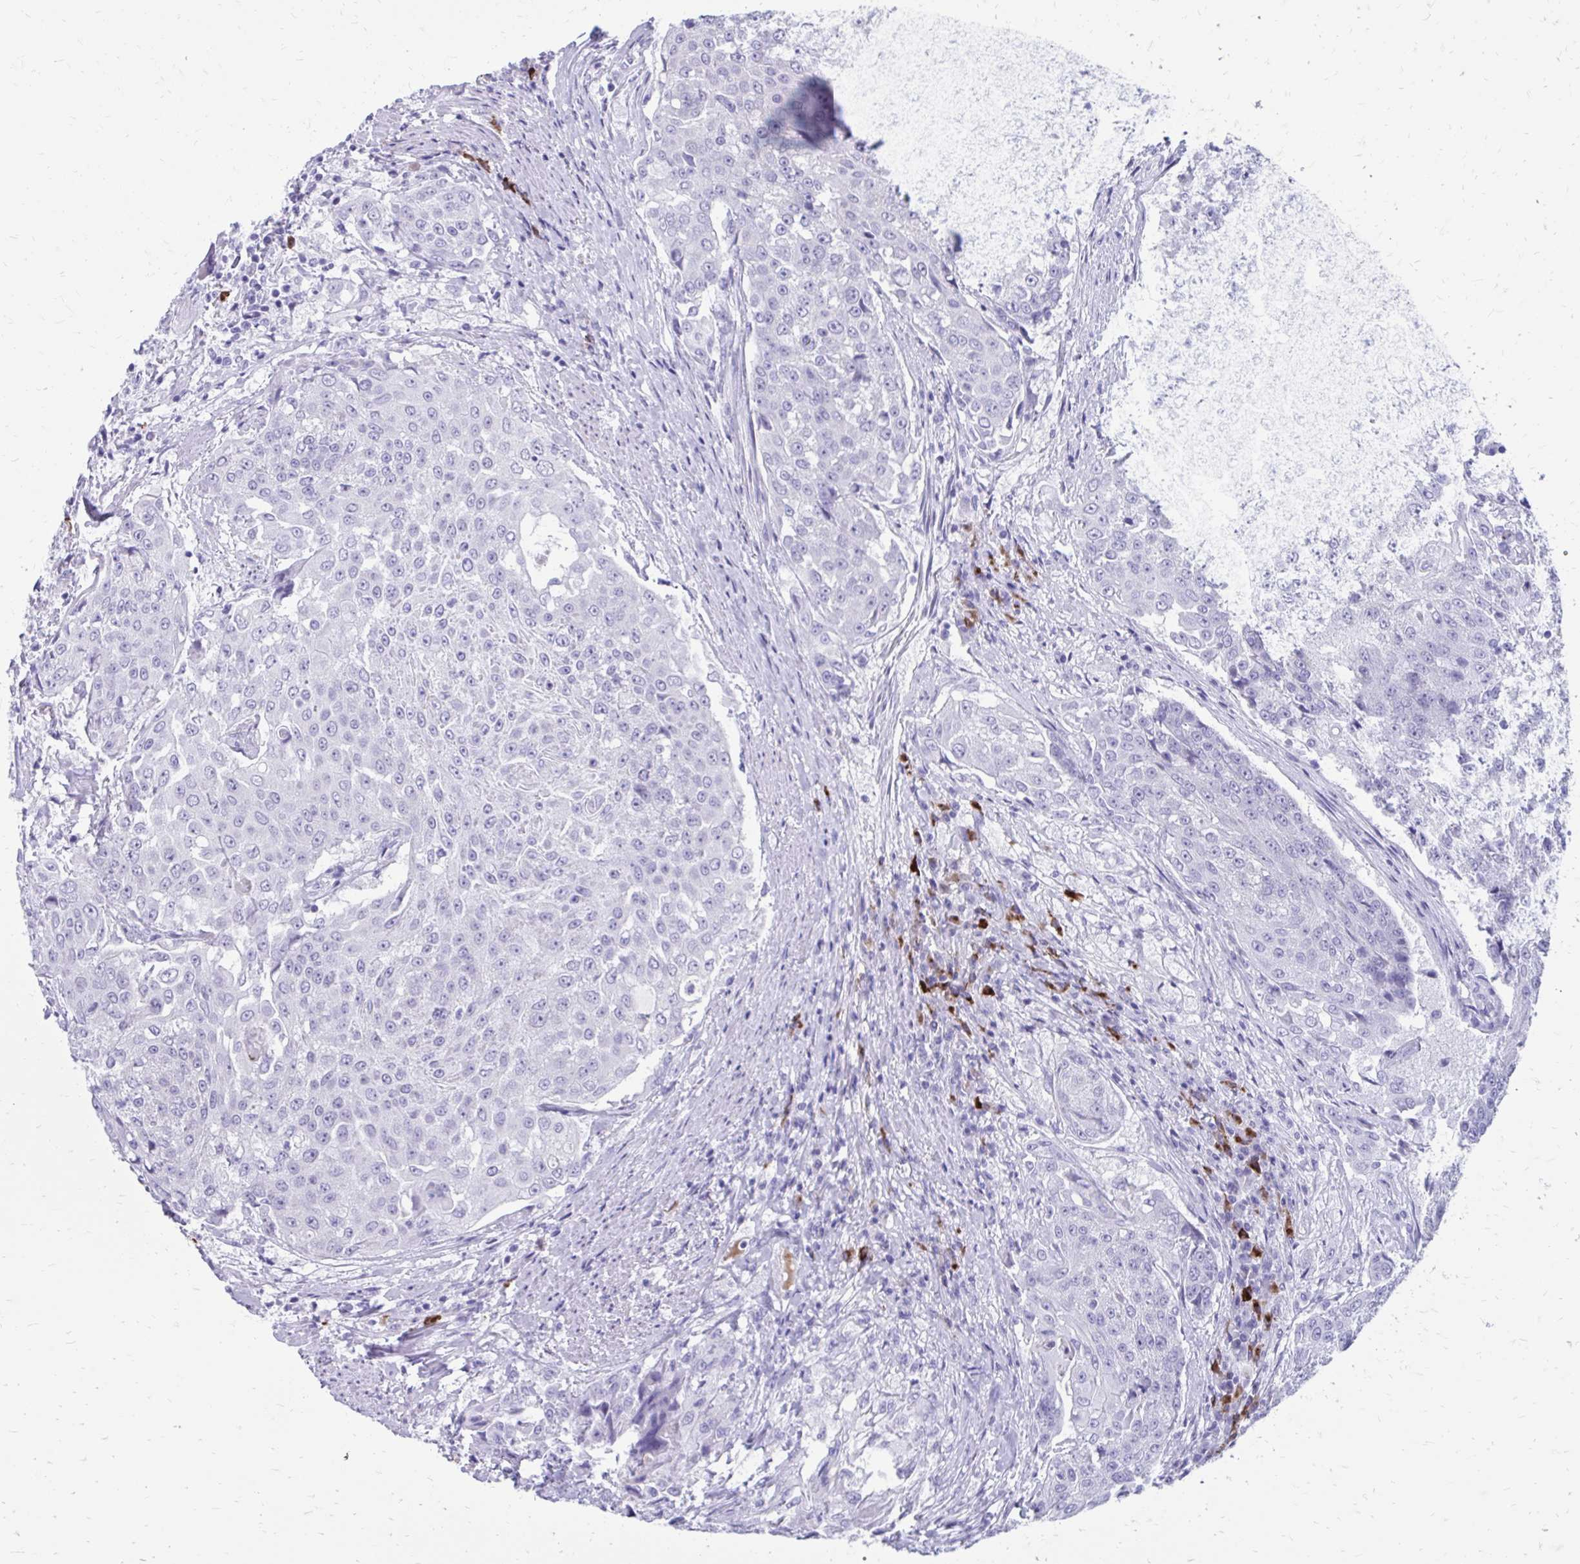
{"staining": {"intensity": "negative", "quantity": "none", "location": "none"}, "tissue": "urothelial cancer", "cell_type": "Tumor cells", "image_type": "cancer", "snomed": [{"axis": "morphology", "description": "Urothelial carcinoma, High grade"}, {"axis": "topography", "description": "Urinary bladder"}], "caption": "This photomicrograph is of urothelial cancer stained with IHC to label a protein in brown with the nuclei are counter-stained blue. There is no positivity in tumor cells. (Immunohistochemistry, brightfield microscopy, high magnification).", "gene": "SATL1", "patient": {"sex": "female", "age": 63}}